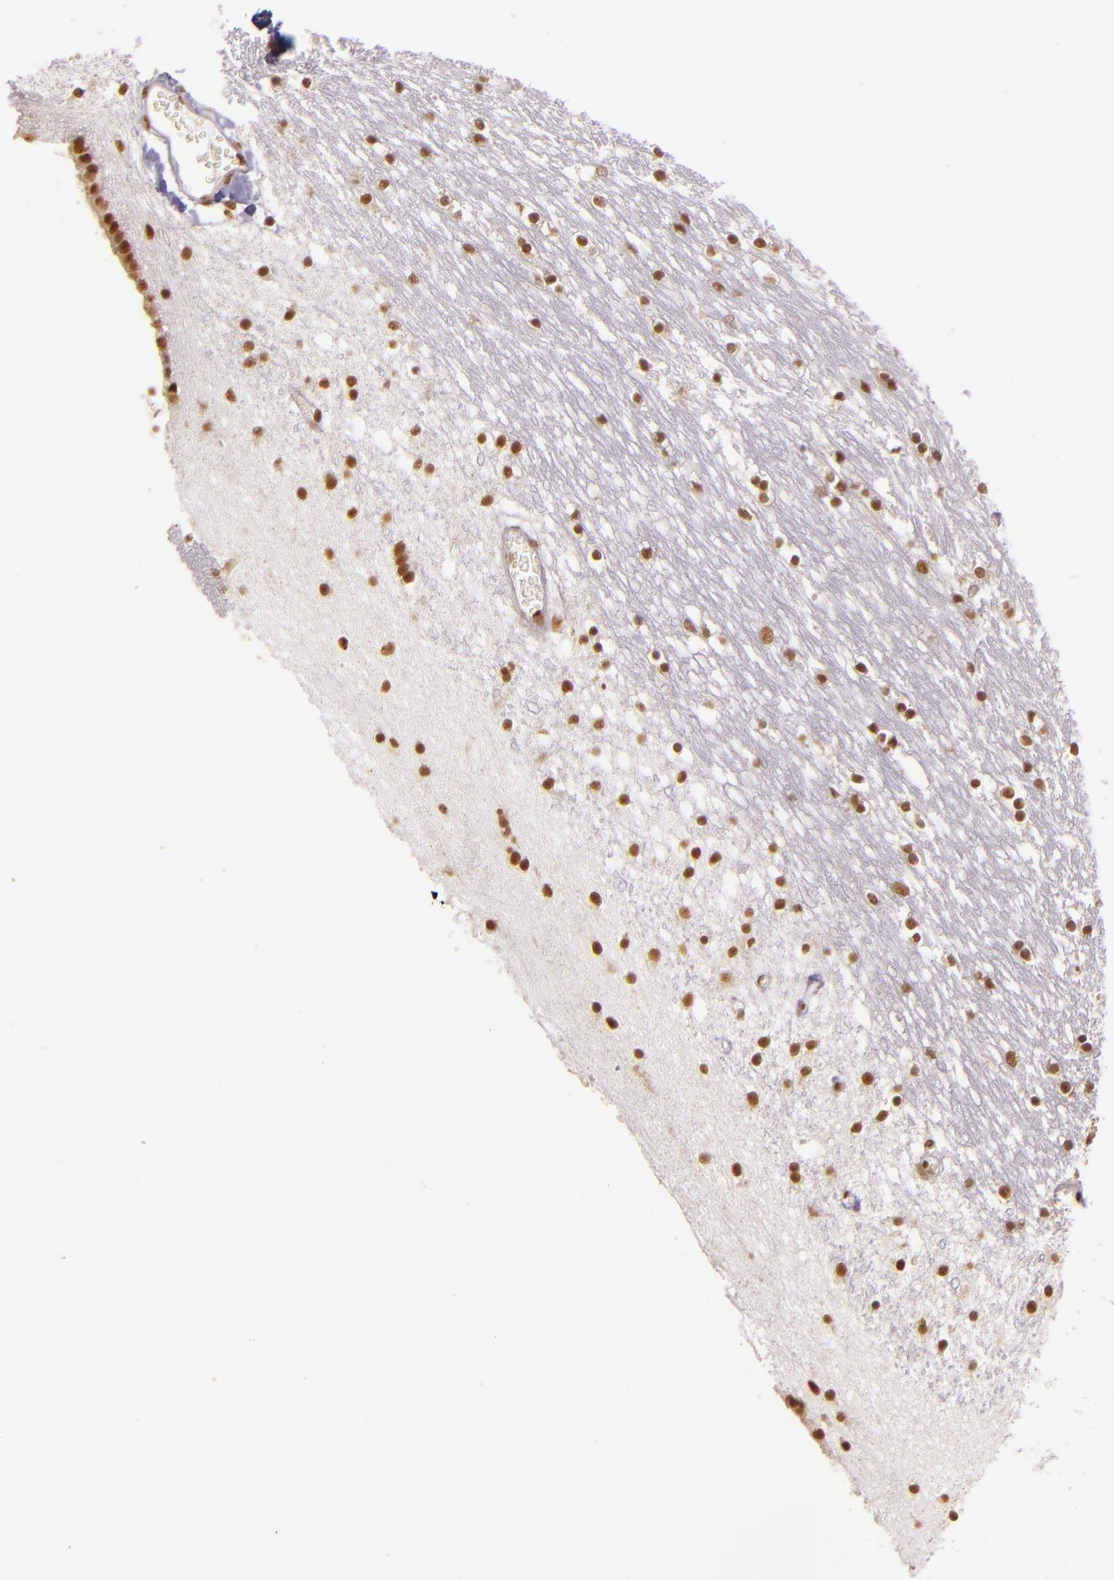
{"staining": {"intensity": "moderate", "quantity": ">75%", "location": "nuclear"}, "tissue": "caudate", "cell_type": "Glial cells", "image_type": "normal", "snomed": [{"axis": "morphology", "description": "Normal tissue, NOS"}, {"axis": "topography", "description": "Lateral ventricle wall"}], "caption": "DAB immunohistochemical staining of benign human caudate demonstrates moderate nuclear protein positivity in approximately >75% of glial cells. (DAB = brown stain, brightfield microscopy at high magnification).", "gene": "USF1", "patient": {"sex": "male", "age": 45}}